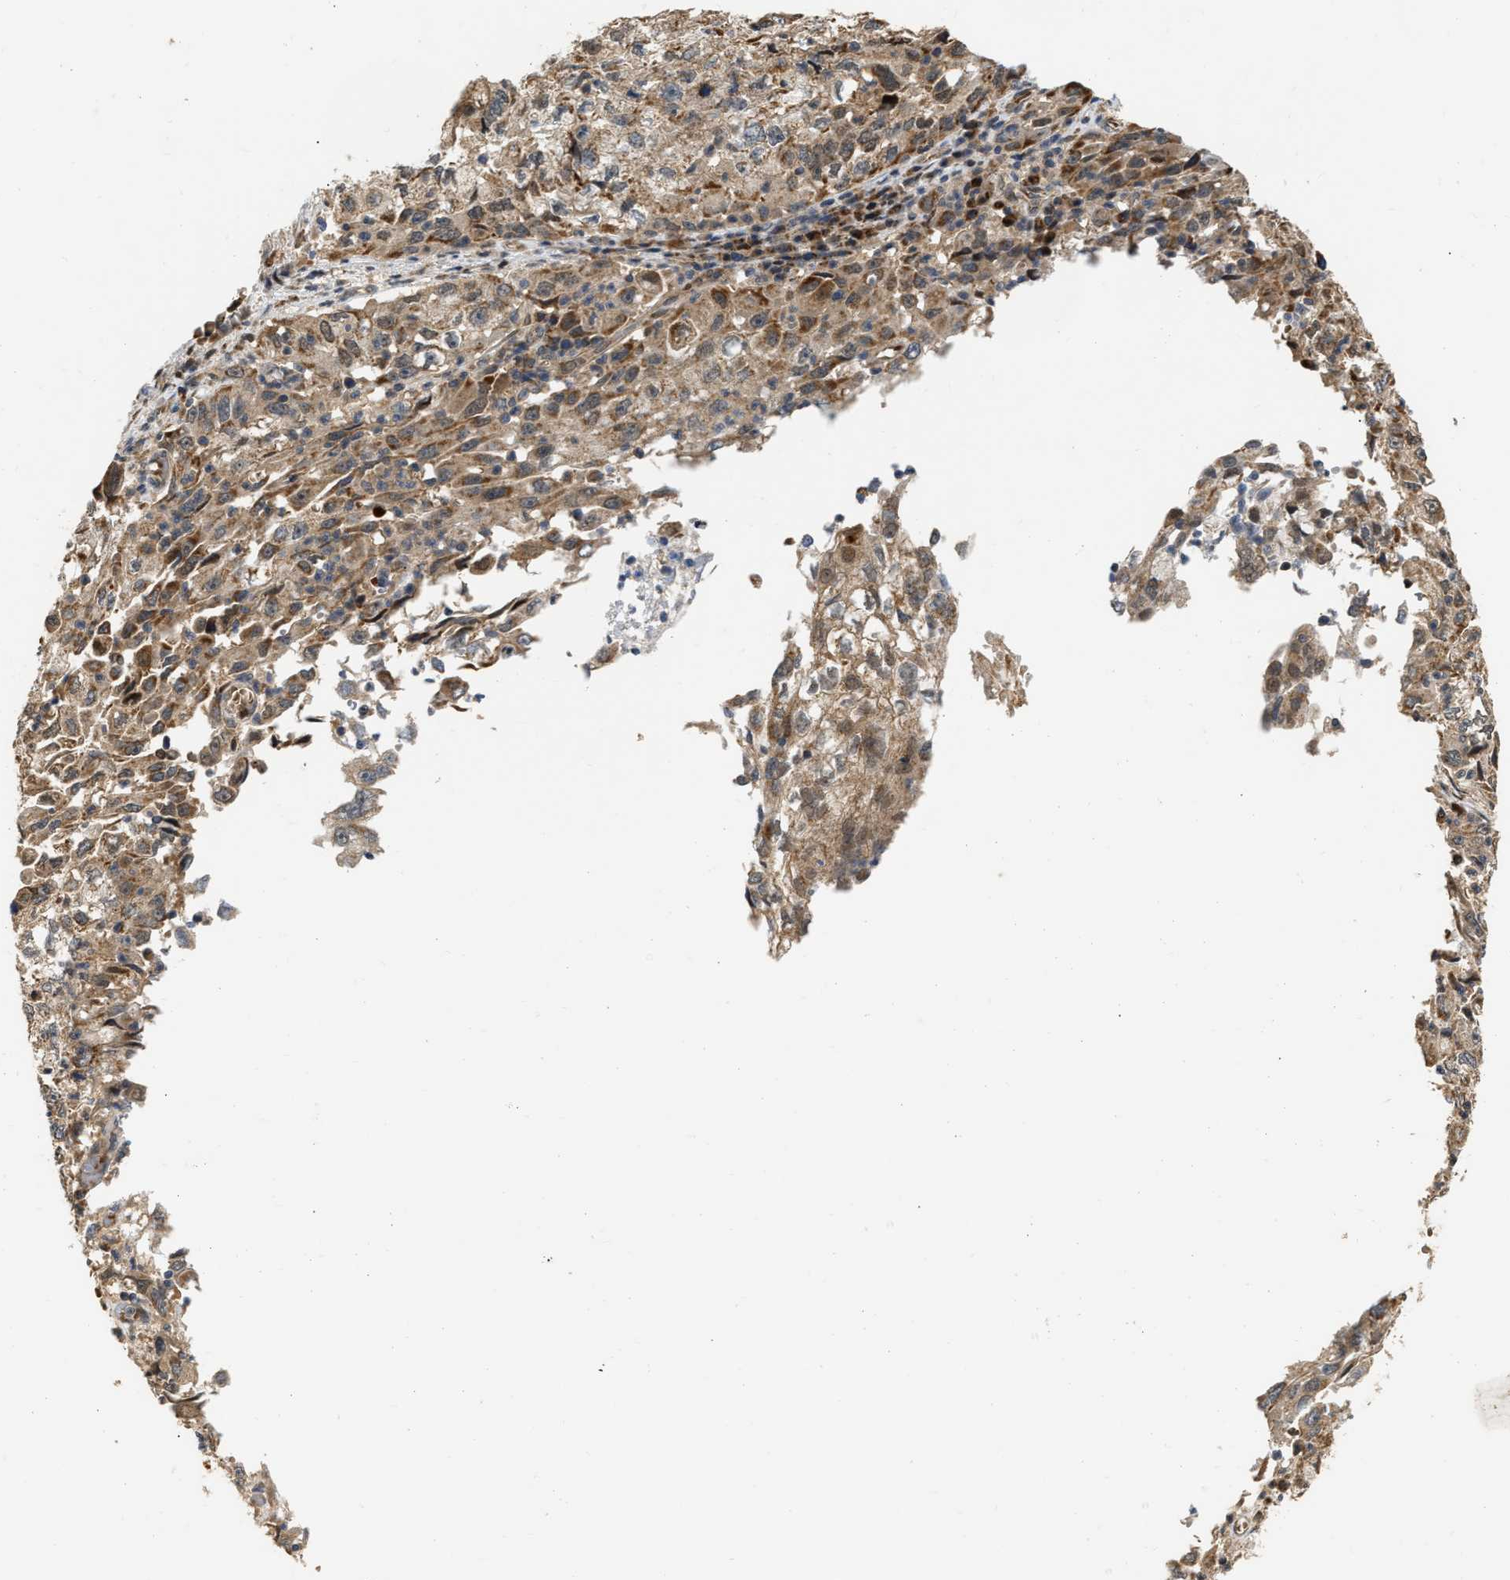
{"staining": {"intensity": "moderate", "quantity": ">75%", "location": "cytoplasmic/membranous"}, "tissue": "cervical cancer", "cell_type": "Tumor cells", "image_type": "cancer", "snomed": [{"axis": "morphology", "description": "Squamous cell carcinoma, NOS"}, {"axis": "topography", "description": "Cervix"}], "caption": "Immunohistochemistry (DAB) staining of squamous cell carcinoma (cervical) demonstrates moderate cytoplasmic/membranous protein expression in about >75% of tumor cells. Immunohistochemistry stains the protein of interest in brown and the nuclei are stained blue.", "gene": "EXTL2", "patient": {"sex": "female", "age": 36}}